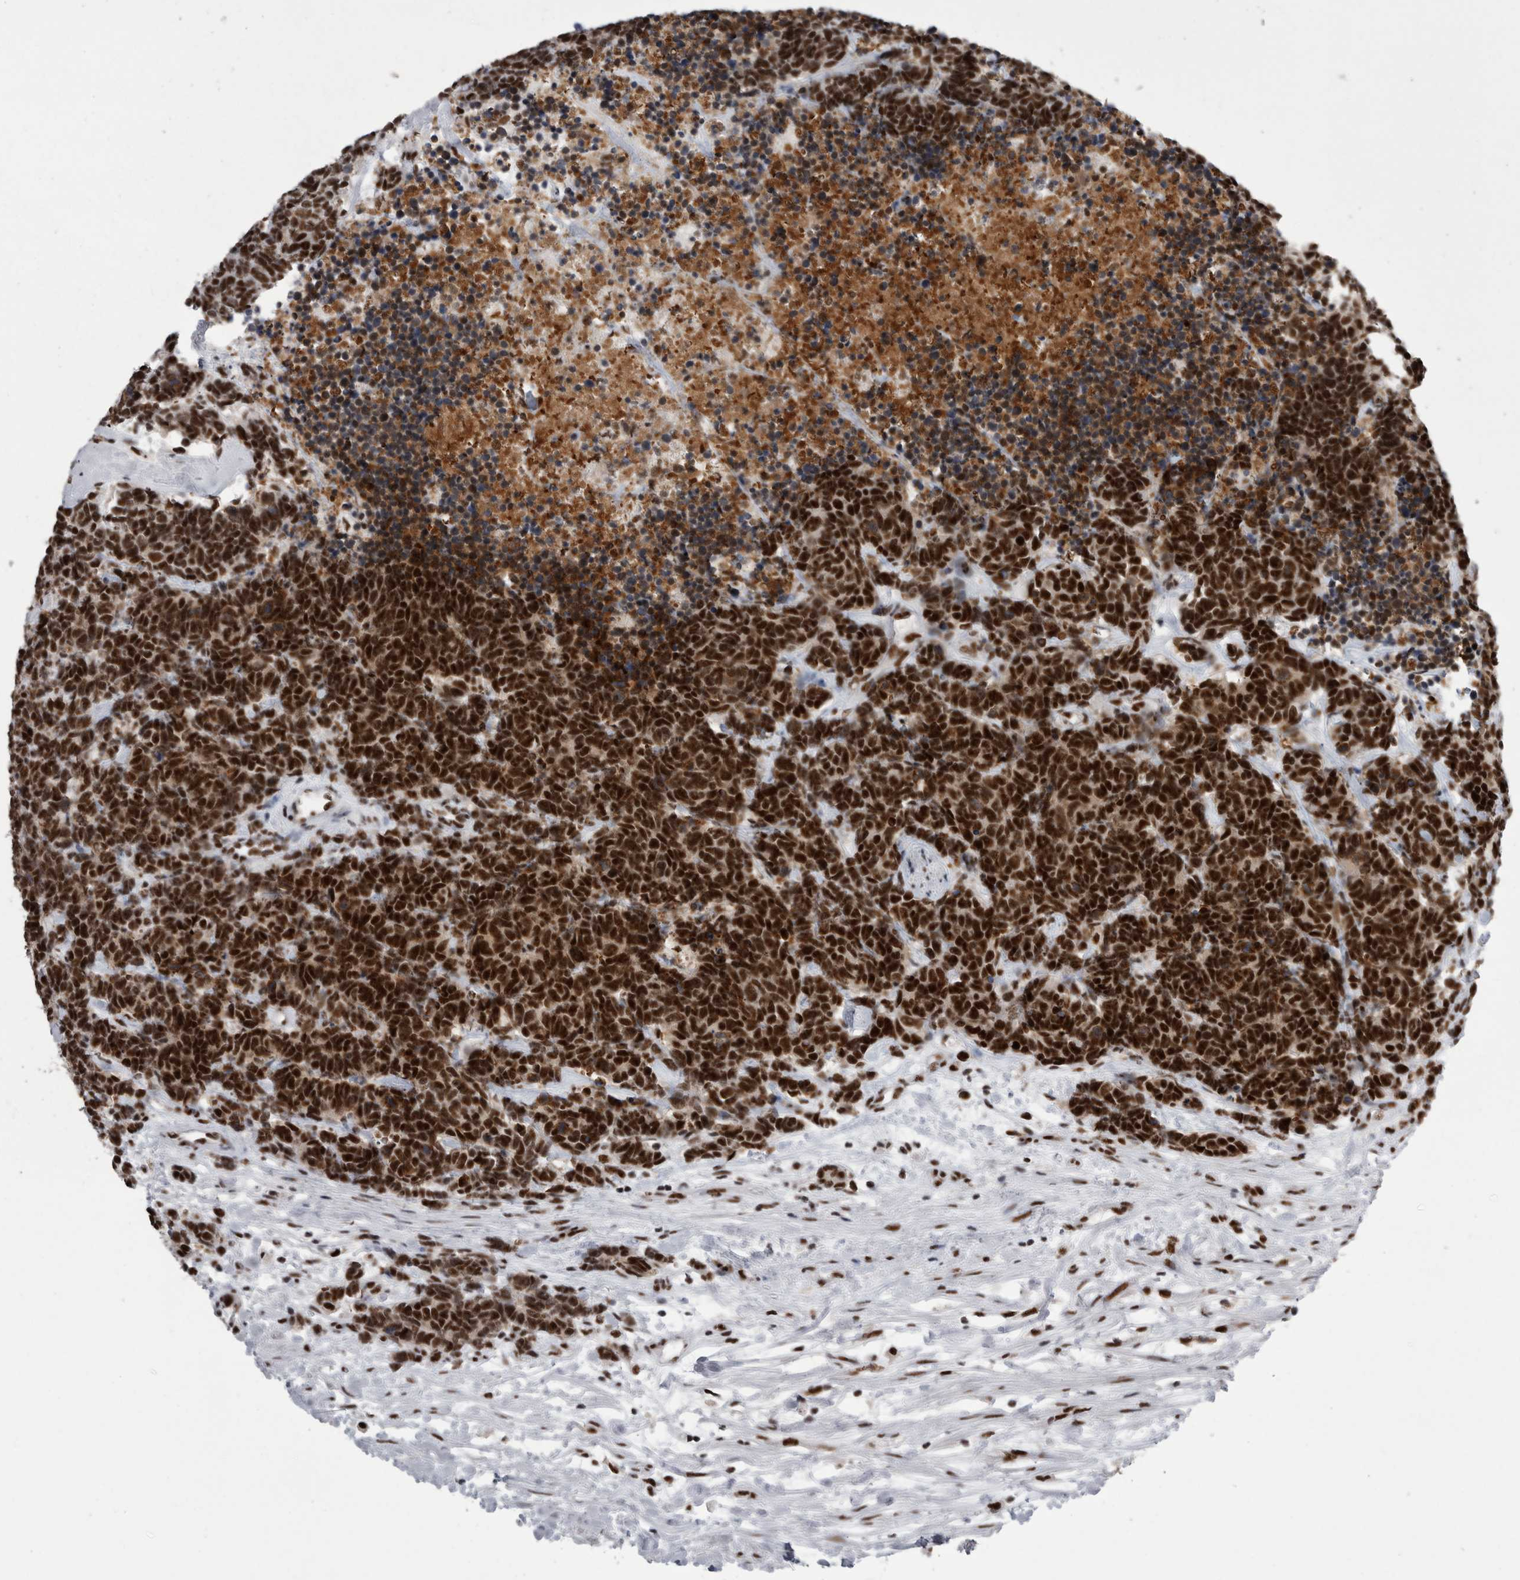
{"staining": {"intensity": "strong", "quantity": ">75%", "location": "nuclear"}, "tissue": "carcinoid", "cell_type": "Tumor cells", "image_type": "cancer", "snomed": [{"axis": "morphology", "description": "Carcinoma, NOS"}, {"axis": "morphology", "description": "Carcinoid, malignant, NOS"}, {"axis": "topography", "description": "Urinary bladder"}], "caption": "Immunohistochemical staining of carcinoma displays high levels of strong nuclear staining in about >75% of tumor cells.", "gene": "SNRNP40", "patient": {"sex": "male", "age": 57}}